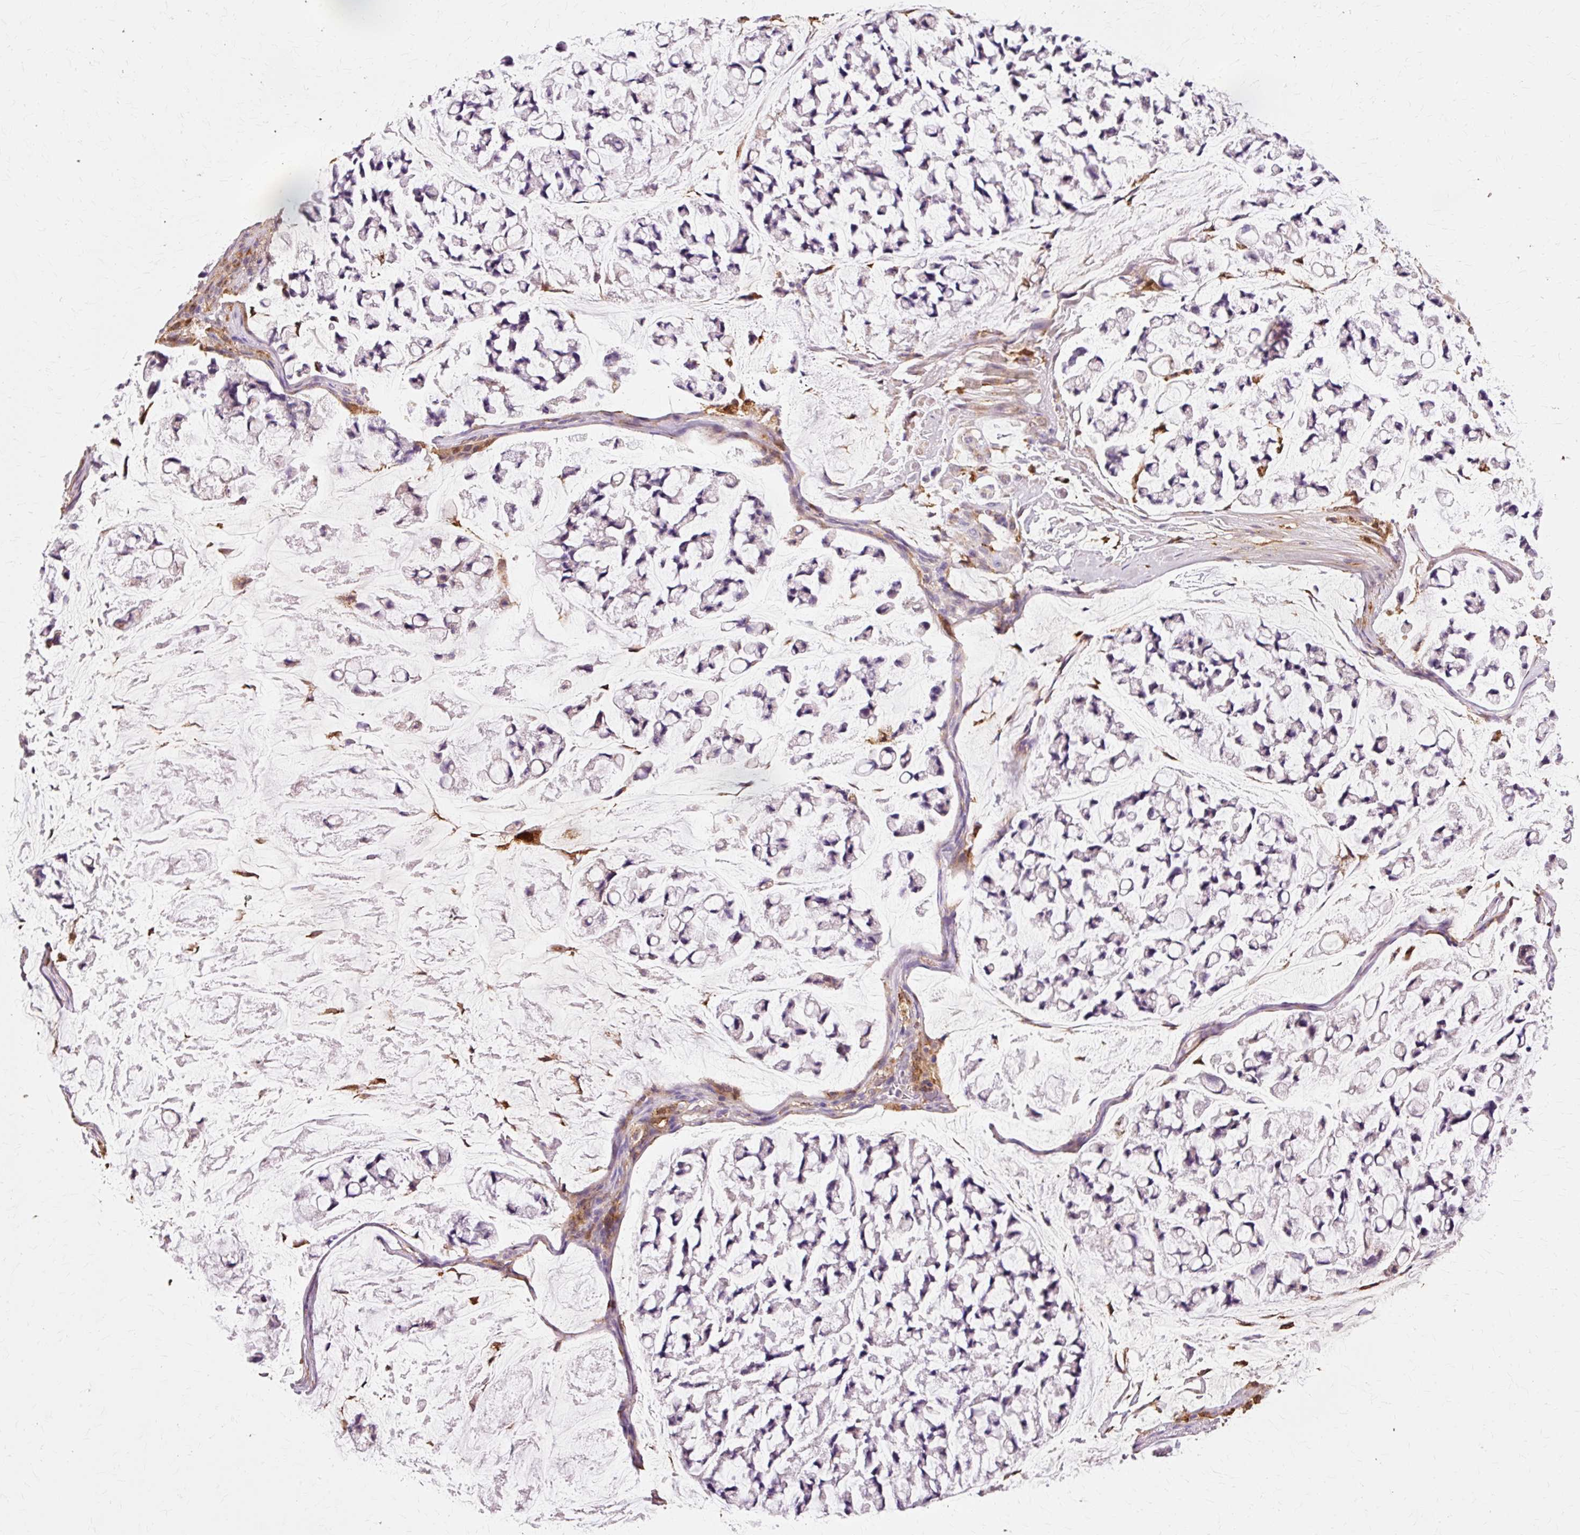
{"staining": {"intensity": "negative", "quantity": "none", "location": "none"}, "tissue": "stomach cancer", "cell_type": "Tumor cells", "image_type": "cancer", "snomed": [{"axis": "morphology", "description": "Adenocarcinoma, NOS"}, {"axis": "topography", "description": "Stomach, lower"}], "caption": "Immunohistochemical staining of stomach adenocarcinoma exhibits no significant positivity in tumor cells.", "gene": "GPX1", "patient": {"sex": "male", "age": 67}}